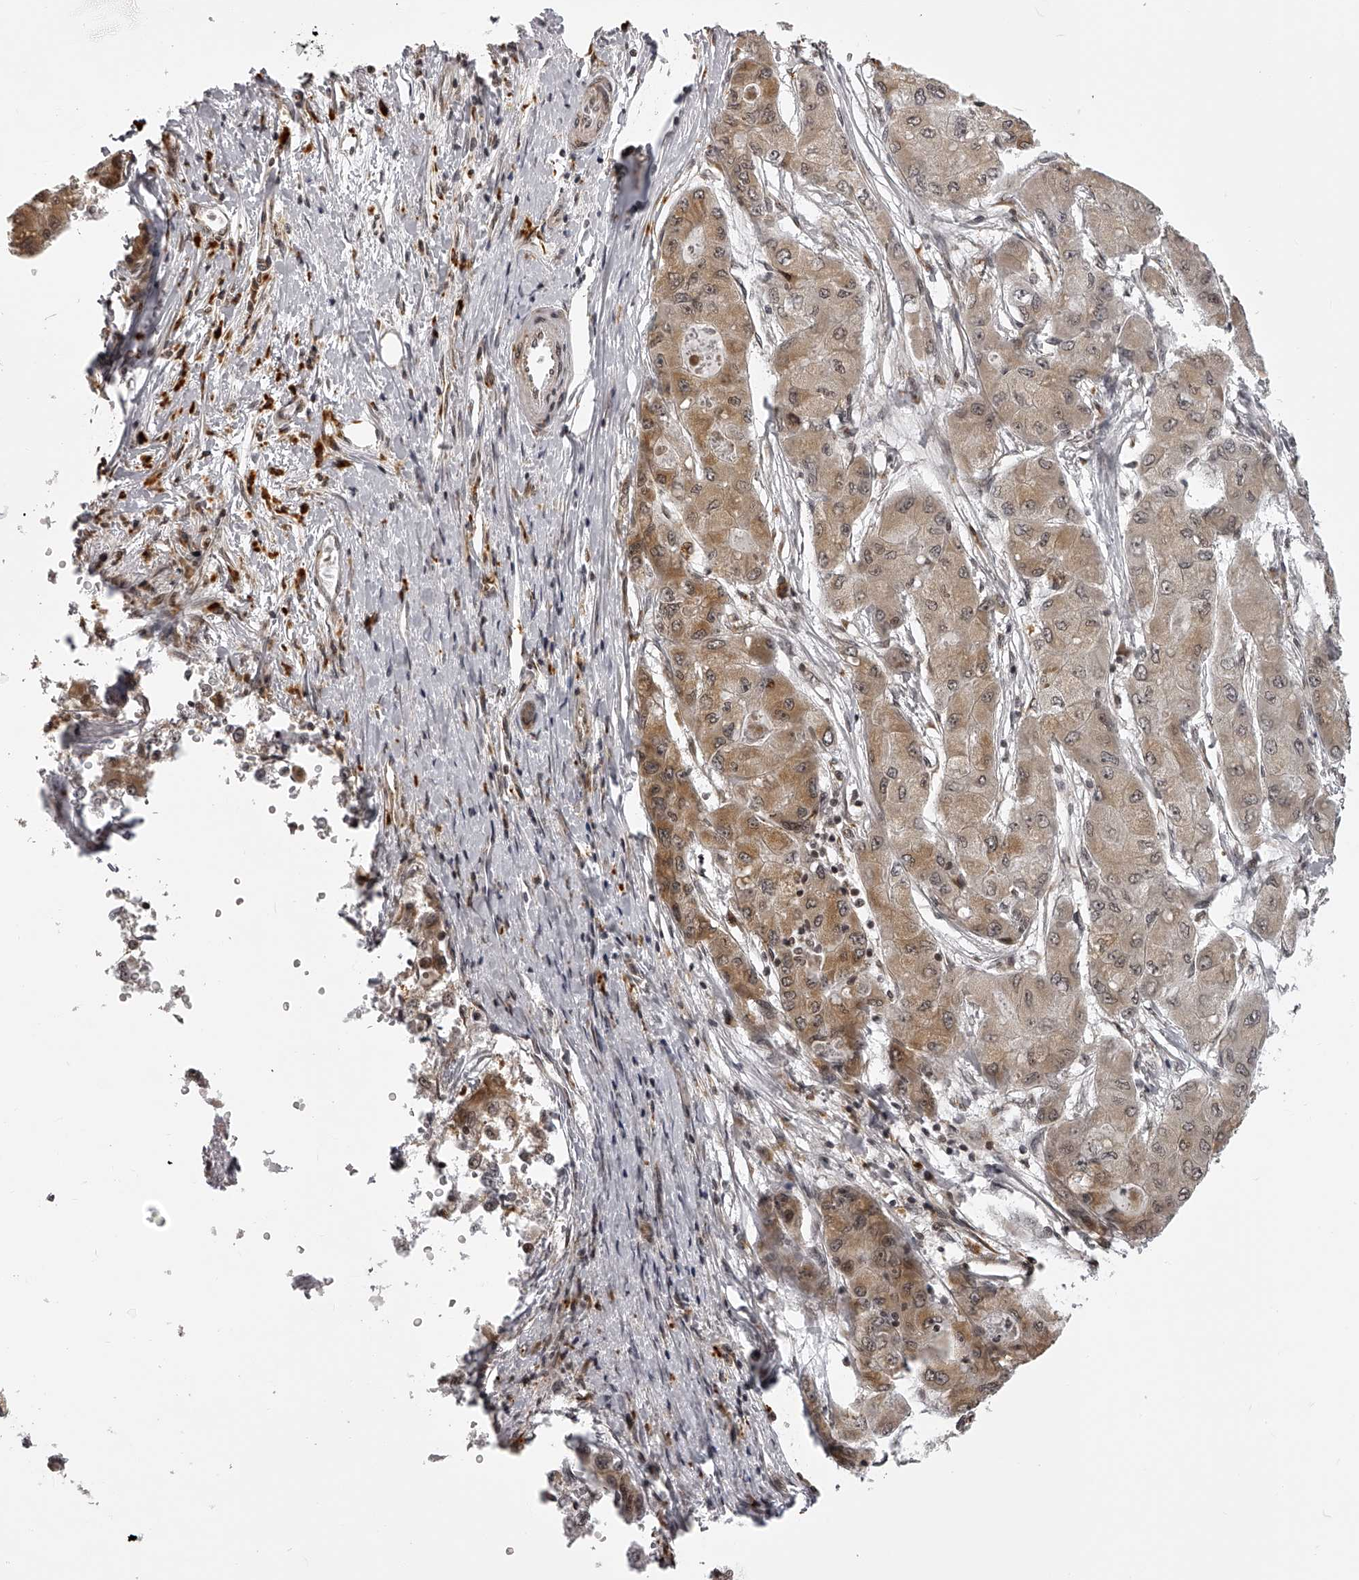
{"staining": {"intensity": "moderate", "quantity": ">75%", "location": "cytoplasmic/membranous,nuclear"}, "tissue": "liver cancer", "cell_type": "Tumor cells", "image_type": "cancer", "snomed": [{"axis": "morphology", "description": "Carcinoma, Hepatocellular, NOS"}, {"axis": "topography", "description": "Liver"}], "caption": "Liver cancer stained with a protein marker shows moderate staining in tumor cells.", "gene": "ODF2L", "patient": {"sex": "male", "age": 80}}